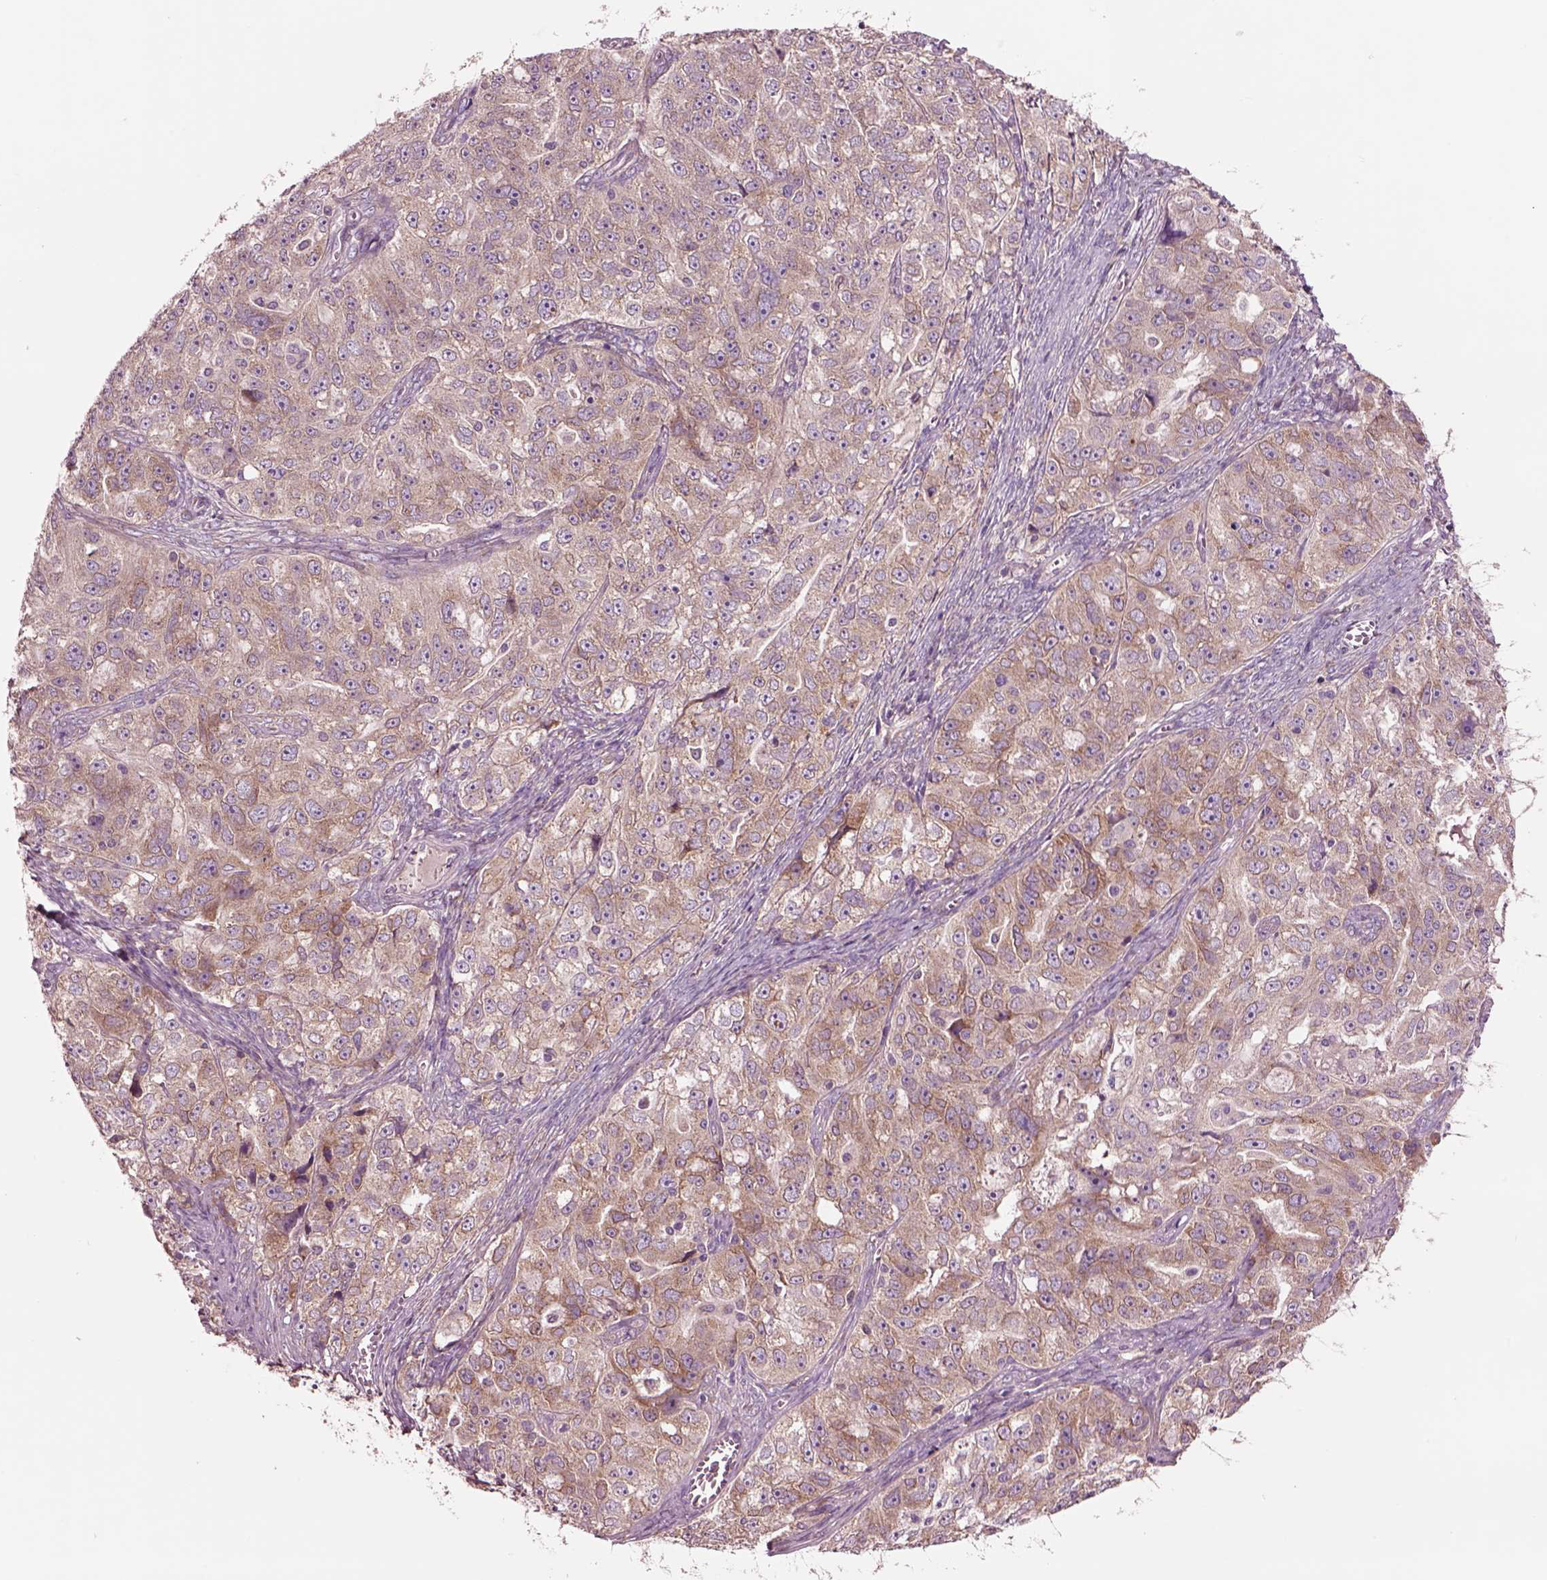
{"staining": {"intensity": "moderate", "quantity": ">75%", "location": "cytoplasmic/membranous"}, "tissue": "ovarian cancer", "cell_type": "Tumor cells", "image_type": "cancer", "snomed": [{"axis": "morphology", "description": "Cystadenocarcinoma, serous, NOS"}, {"axis": "topography", "description": "Ovary"}], "caption": "Tumor cells demonstrate medium levels of moderate cytoplasmic/membranous positivity in about >75% of cells in human ovarian cancer (serous cystadenocarcinoma).", "gene": "SEC23A", "patient": {"sex": "female", "age": 51}}